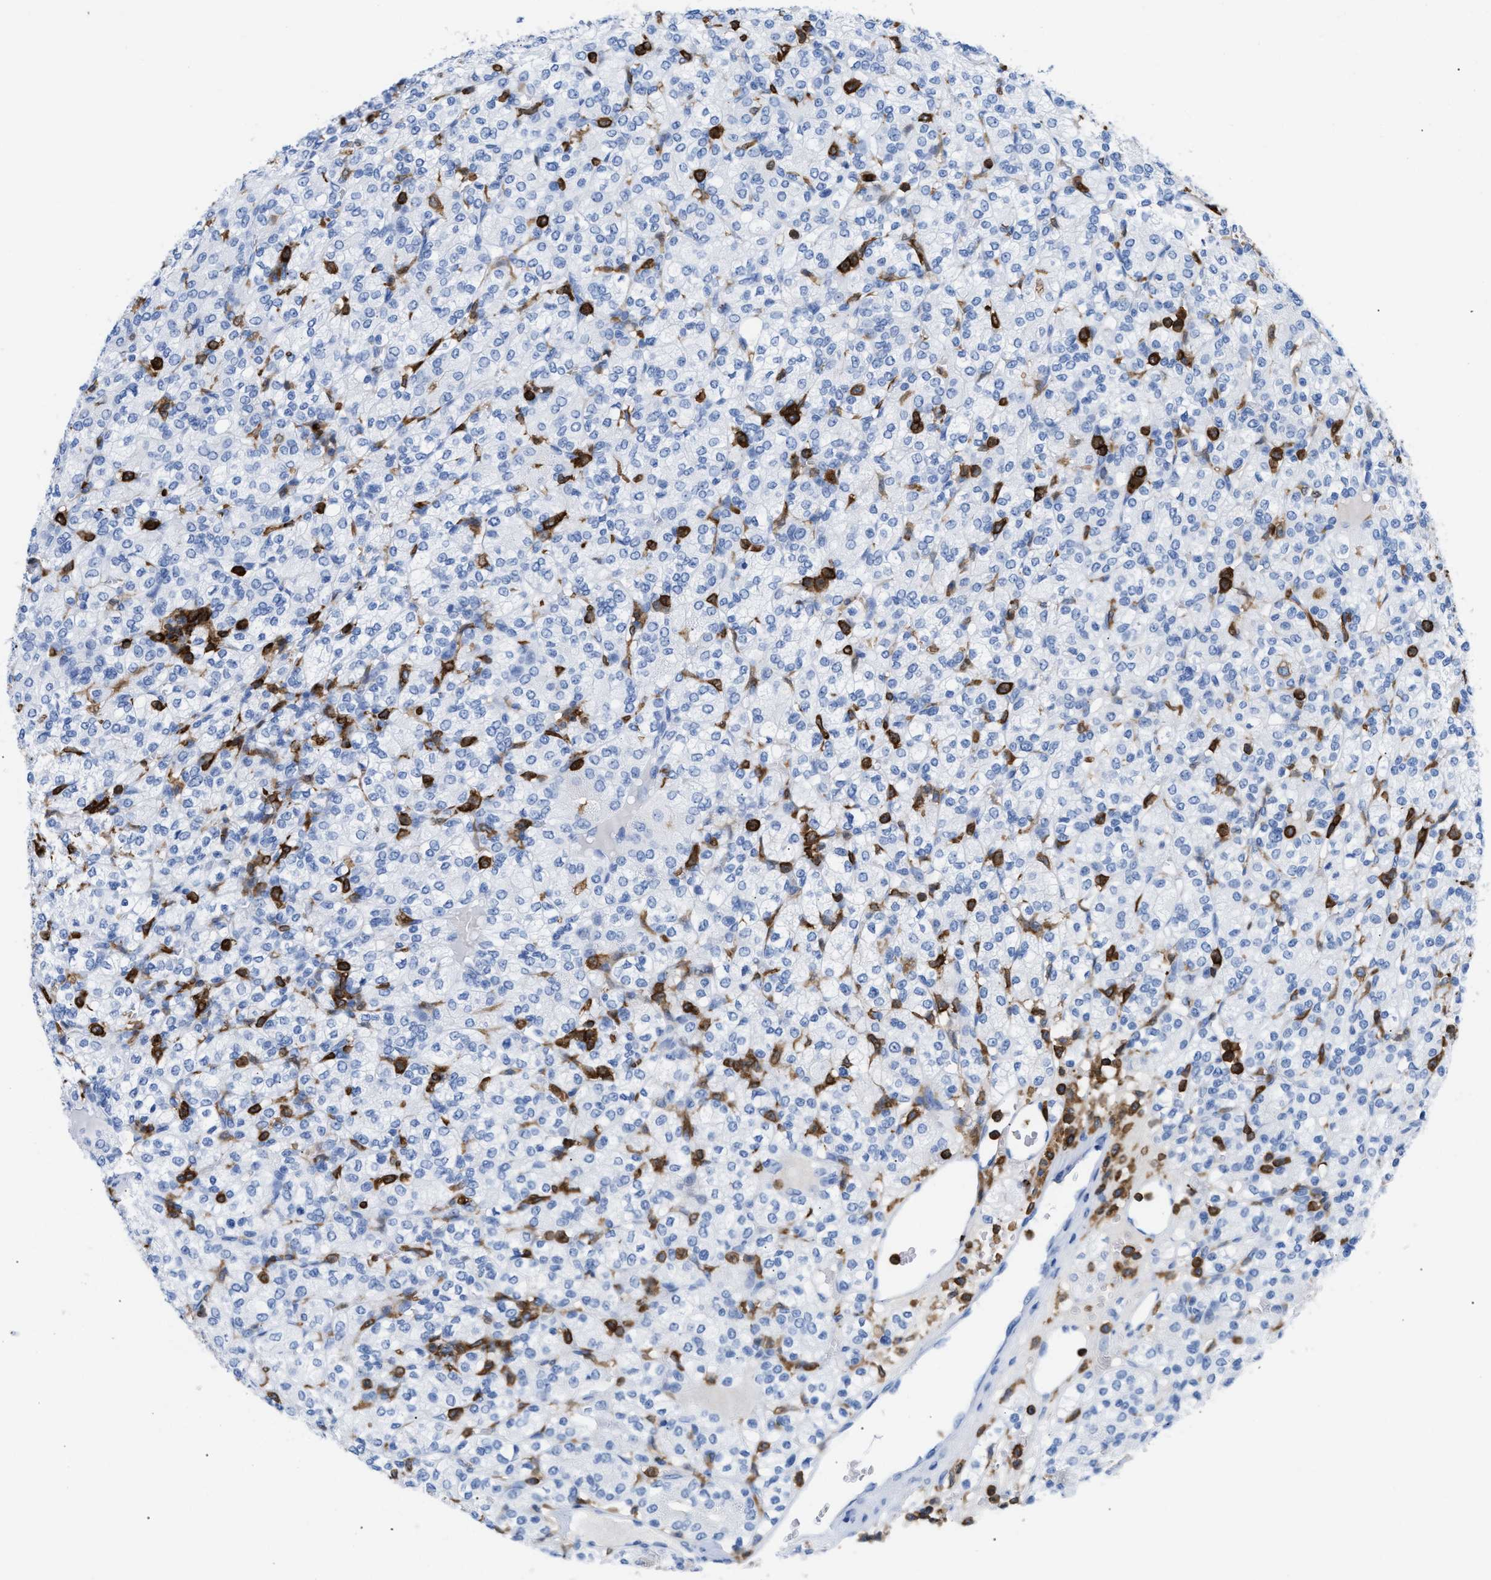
{"staining": {"intensity": "negative", "quantity": "none", "location": "none"}, "tissue": "renal cancer", "cell_type": "Tumor cells", "image_type": "cancer", "snomed": [{"axis": "morphology", "description": "Adenocarcinoma, NOS"}, {"axis": "topography", "description": "Kidney"}], "caption": "There is no significant staining in tumor cells of renal cancer (adenocarcinoma). (DAB IHC visualized using brightfield microscopy, high magnification).", "gene": "LCP1", "patient": {"sex": "male", "age": 77}}